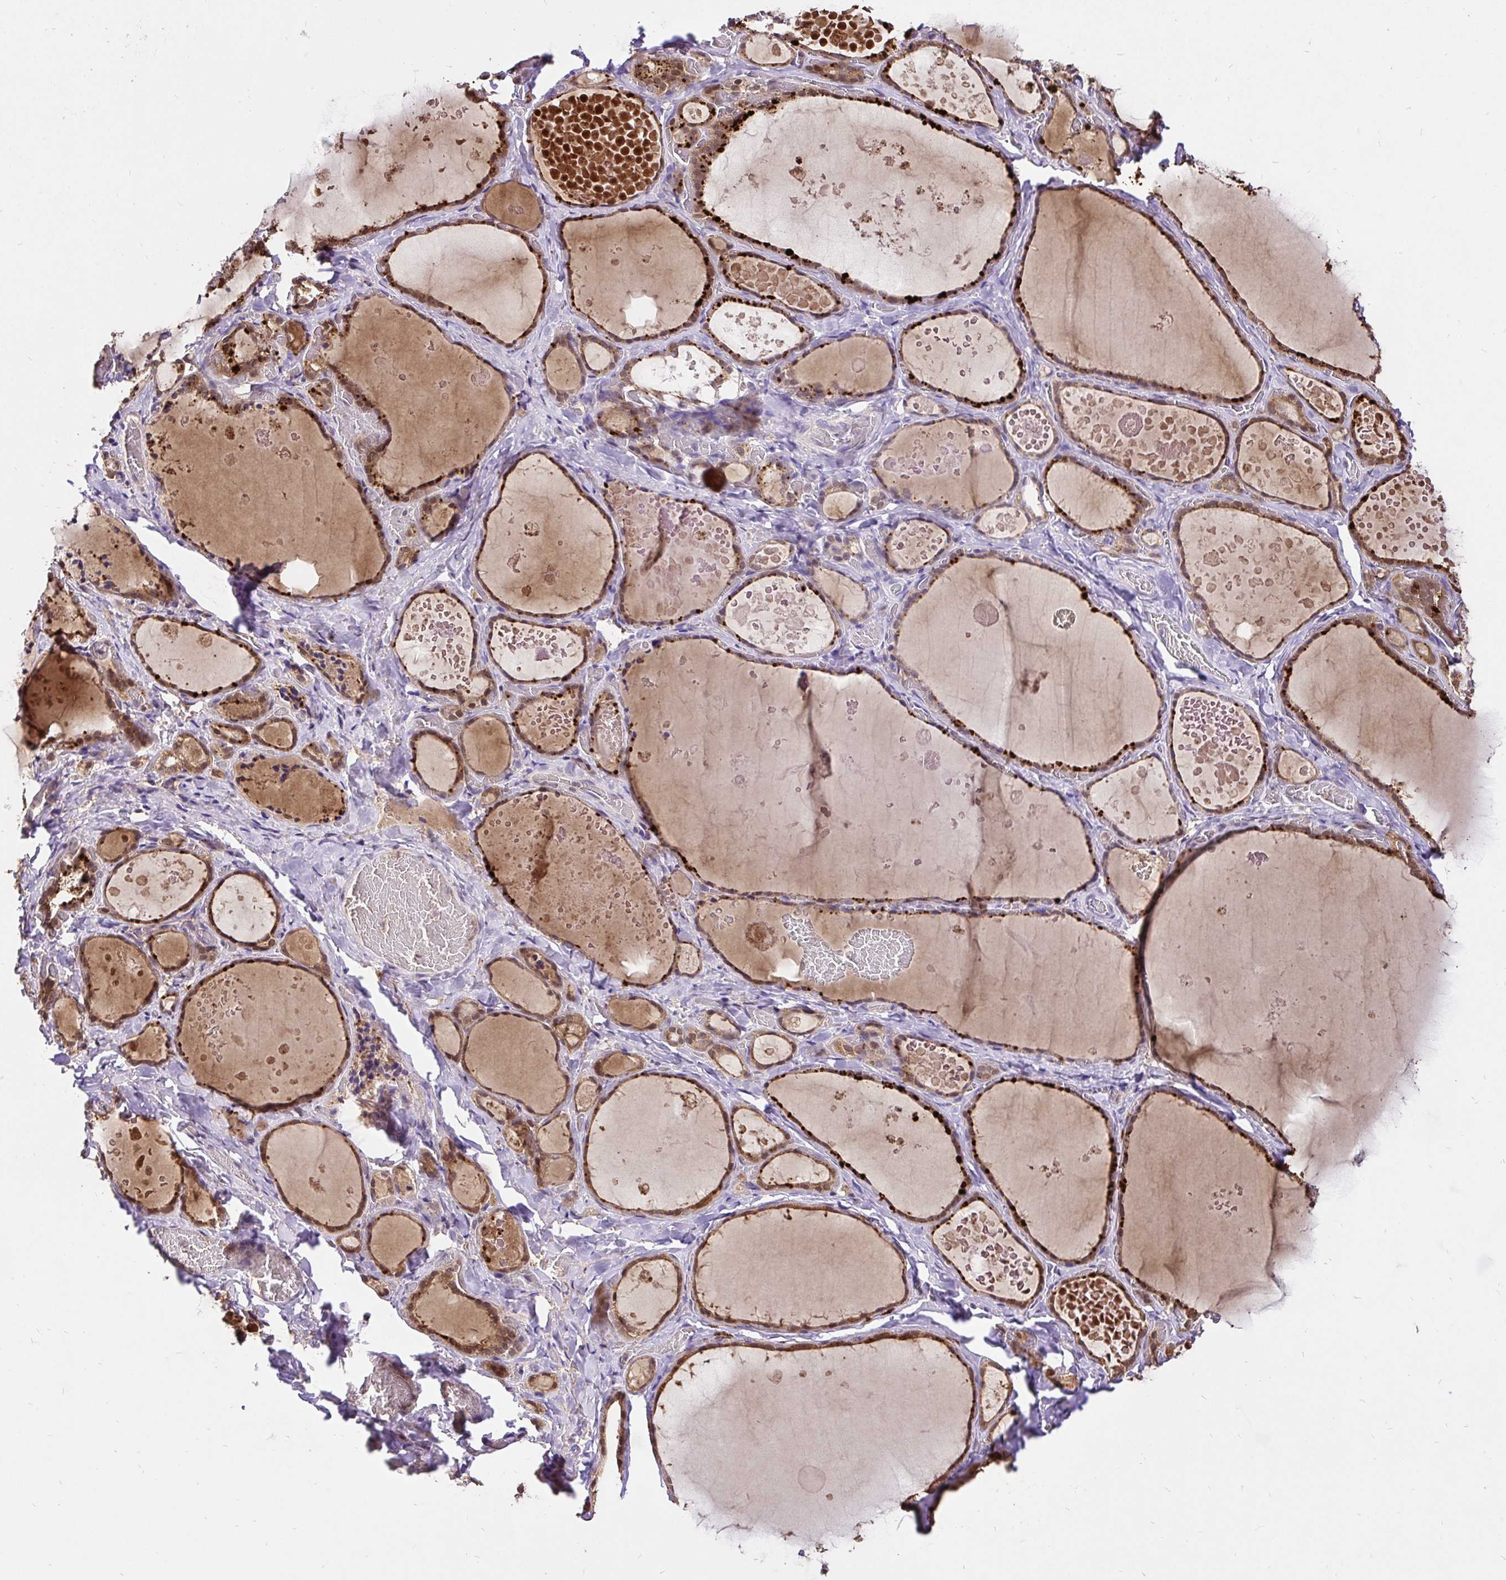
{"staining": {"intensity": "moderate", "quantity": ">75%", "location": "cytoplasmic/membranous,nuclear"}, "tissue": "thyroid gland", "cell_type": "Glandular cells", "image_type": "normal", "snomed": [{"axis": "morphology", "description": "Normal tissue, NOS"}, {"axis": "topography", "description": "Thyroid gland"}], "caption": "IHC staining of benign thyroid gland, which reveals medium levels of moderate cytoplasmic/membranous,nuclear expression in approximately >75% of glandular cells indicating moderate cytoplasmic/membranous,nuclear protein staining. The staining was performed using DAB (brown) for protein detection and nuclei were counterstained in hematoxylin (blue).", "gene": "UBE2M", "patient": {"sex": "female", "age": 56}}